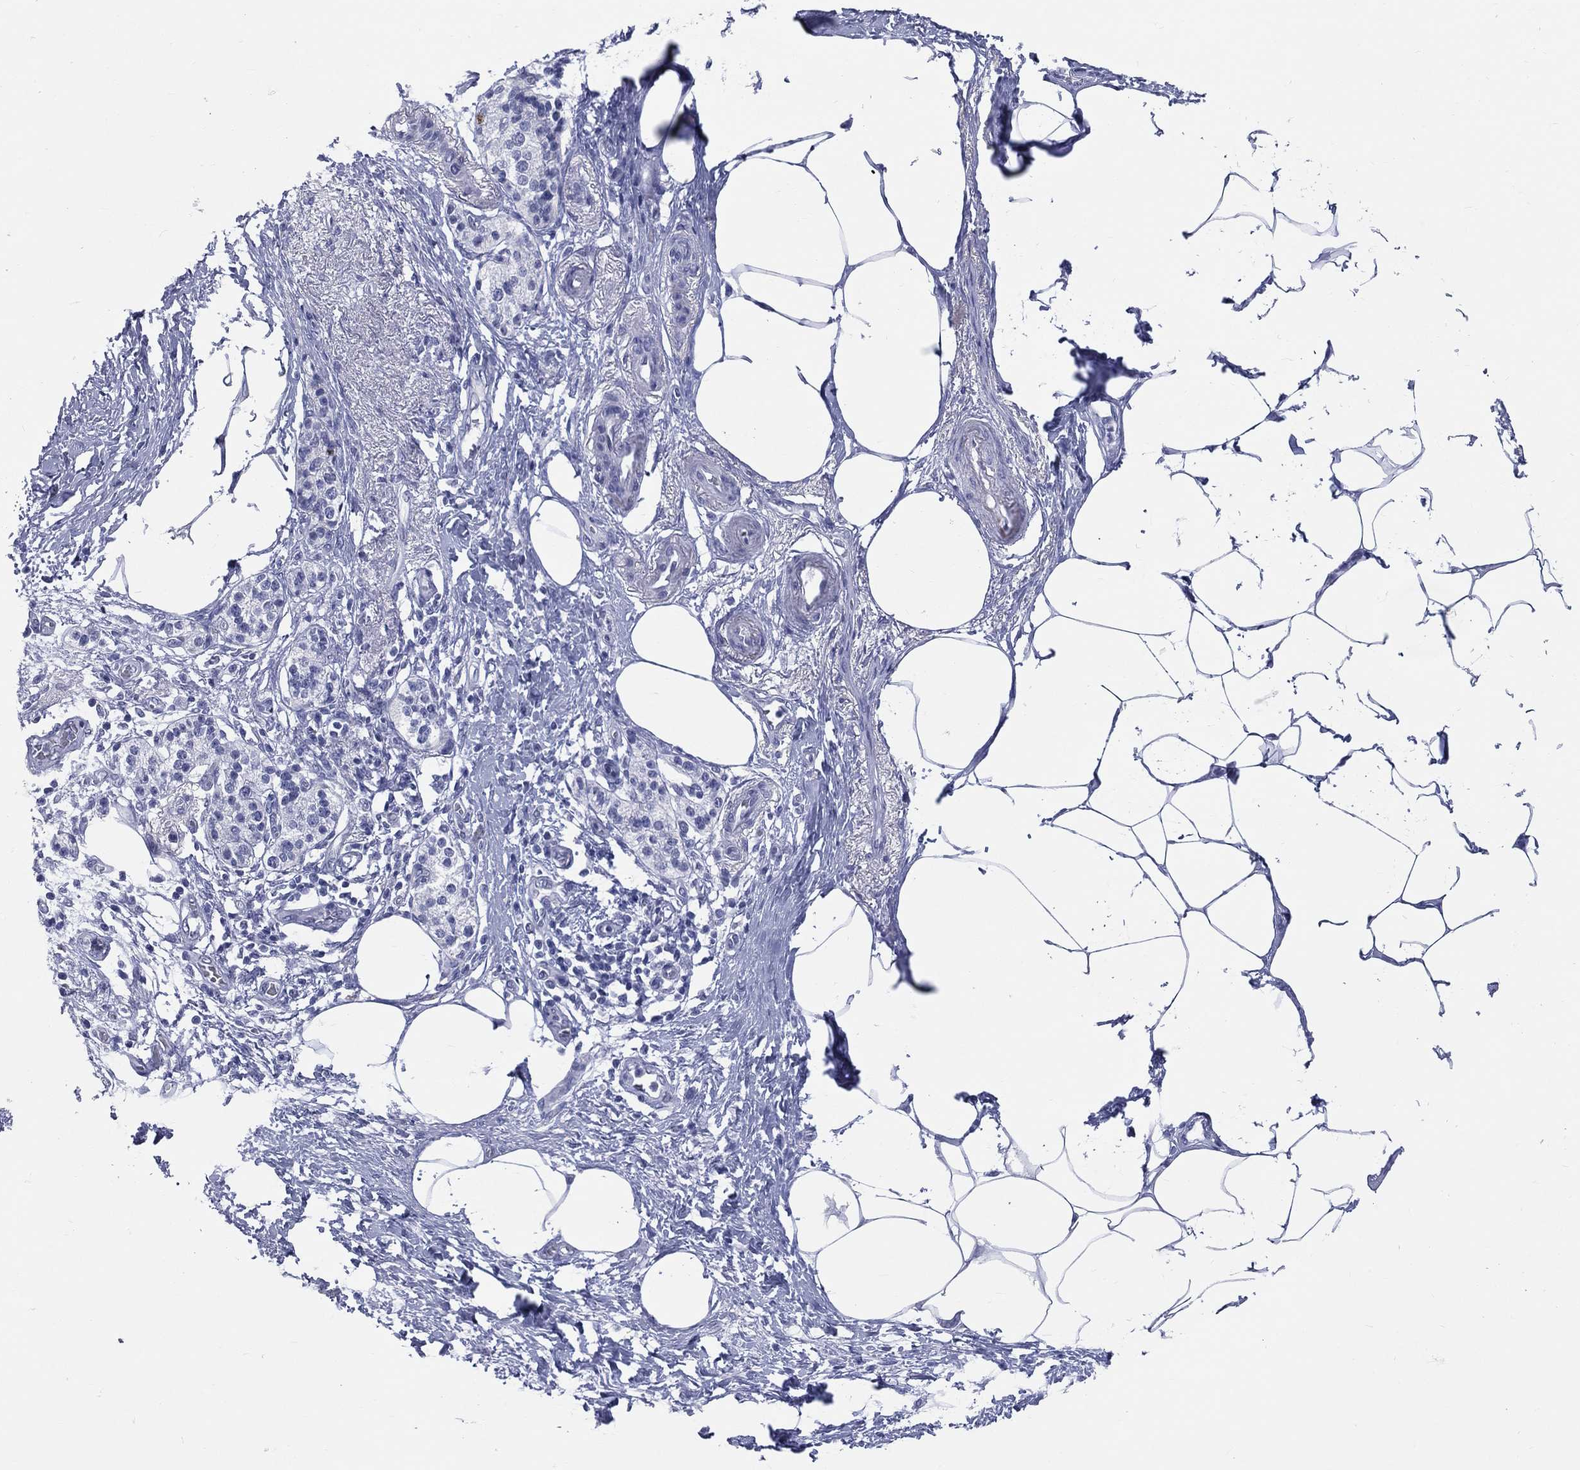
{"staining": {"intensity": "negative", "quantity": "none", "location": "none"}, "tissue": "pancreatic cancer", "cell_type": "Tumor cells", "image_type": "cancer", "snomed": [{"axis": "morphology", "description": "Adenocarcinoma, NOS"}, {"axis": "topography", "description": "Pancreas"}], "caption": "Tumor cells show no significant staining in adenocarcinoma (pancreatic). (DAB IHC, high magnification).", "gene": "MLLT10", "patient": {"sex": "female", "age": 72}}